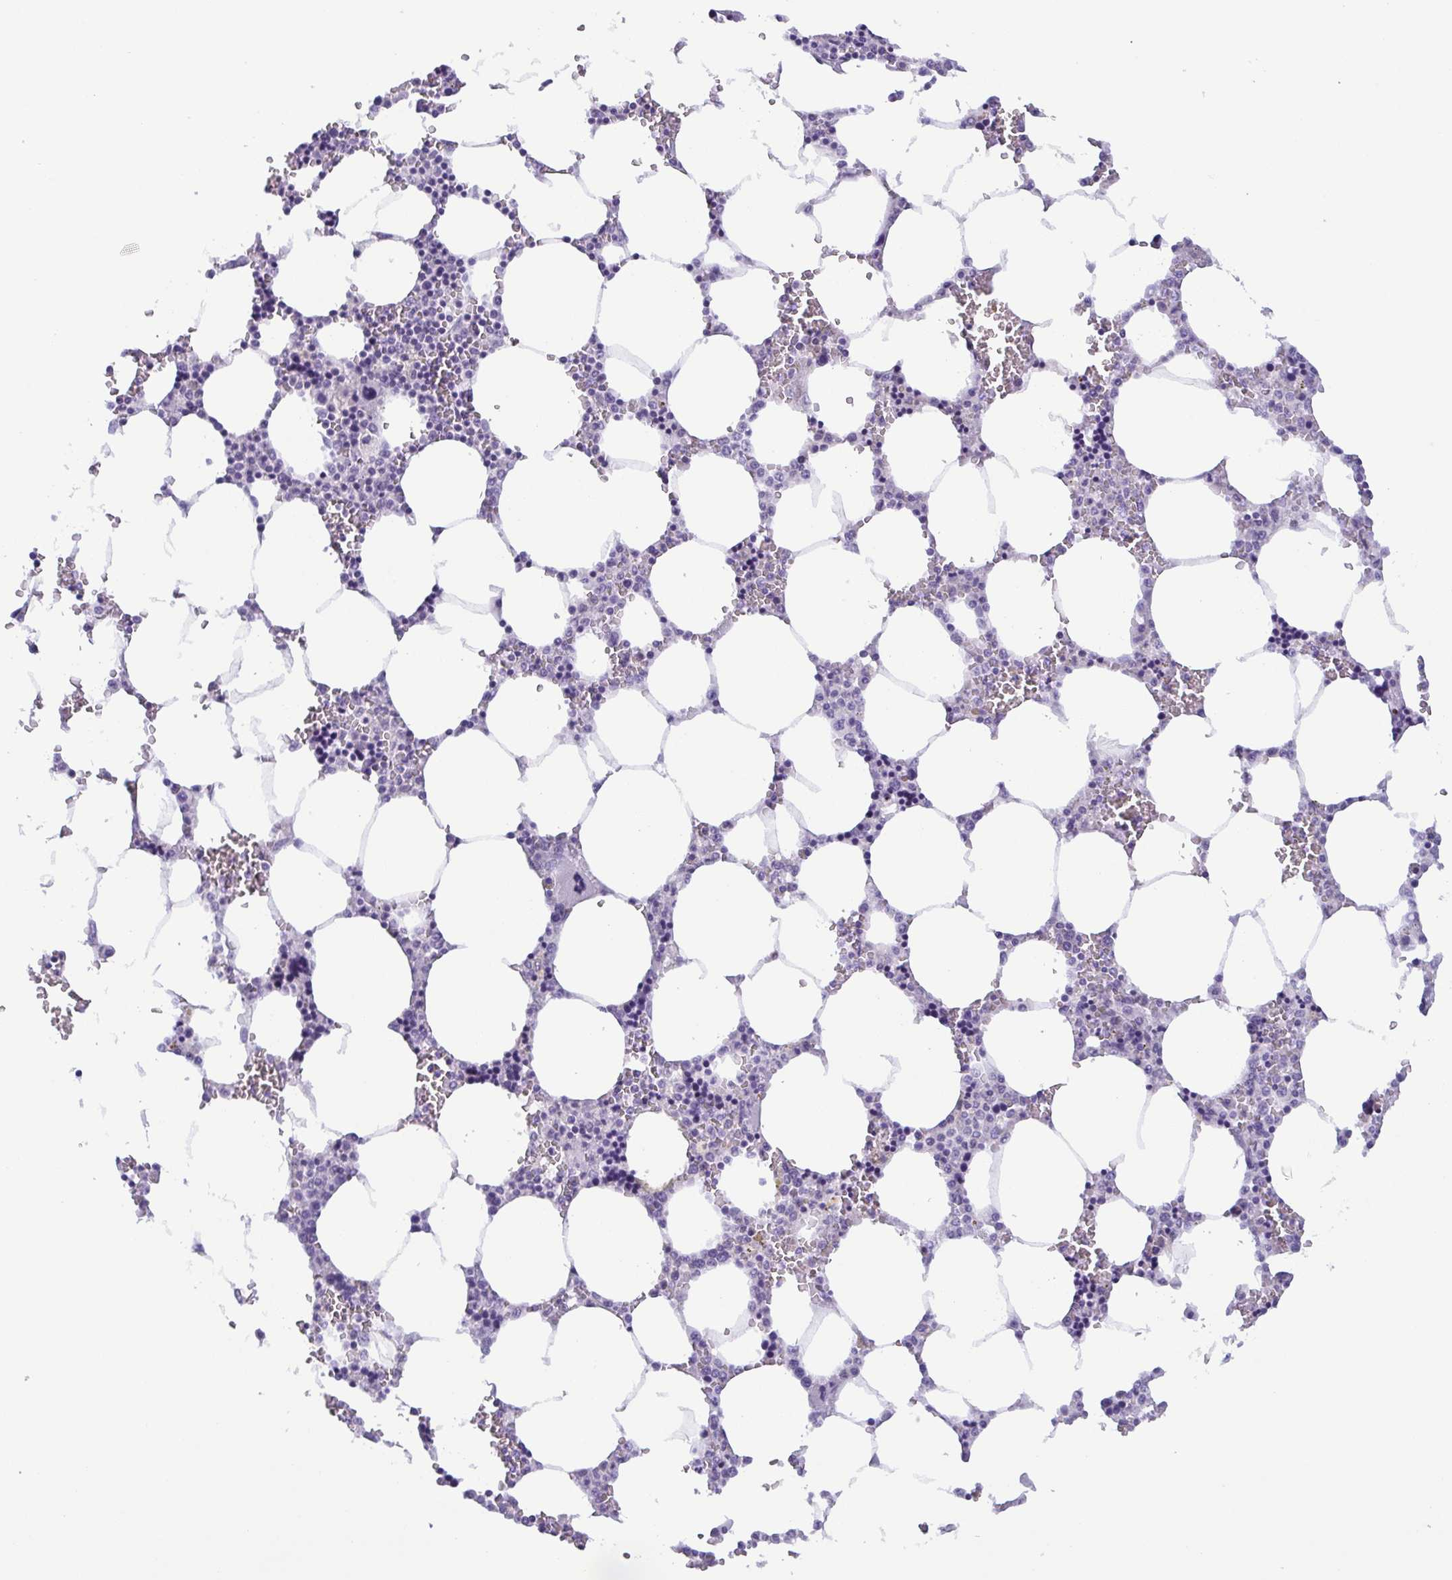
{"staining": {"intensity": "negative", "quantity": "none", "location": "none"}, "tissue": "bone marrow", "cell_type": "Hematopoietic cells", "image_type": "normal", "snomed": [{"axis": "morphology", "description": "Normal tissue, NOS"}, {"axis": "topography", "description": "Bone marrow"}], "caption": "This is a image of IHC staining of unremarkable bone marrow, which shows no expression in hematopoietic cells.", "gene": "MYL7", "patient": {"sex": "male", "age": 64}}